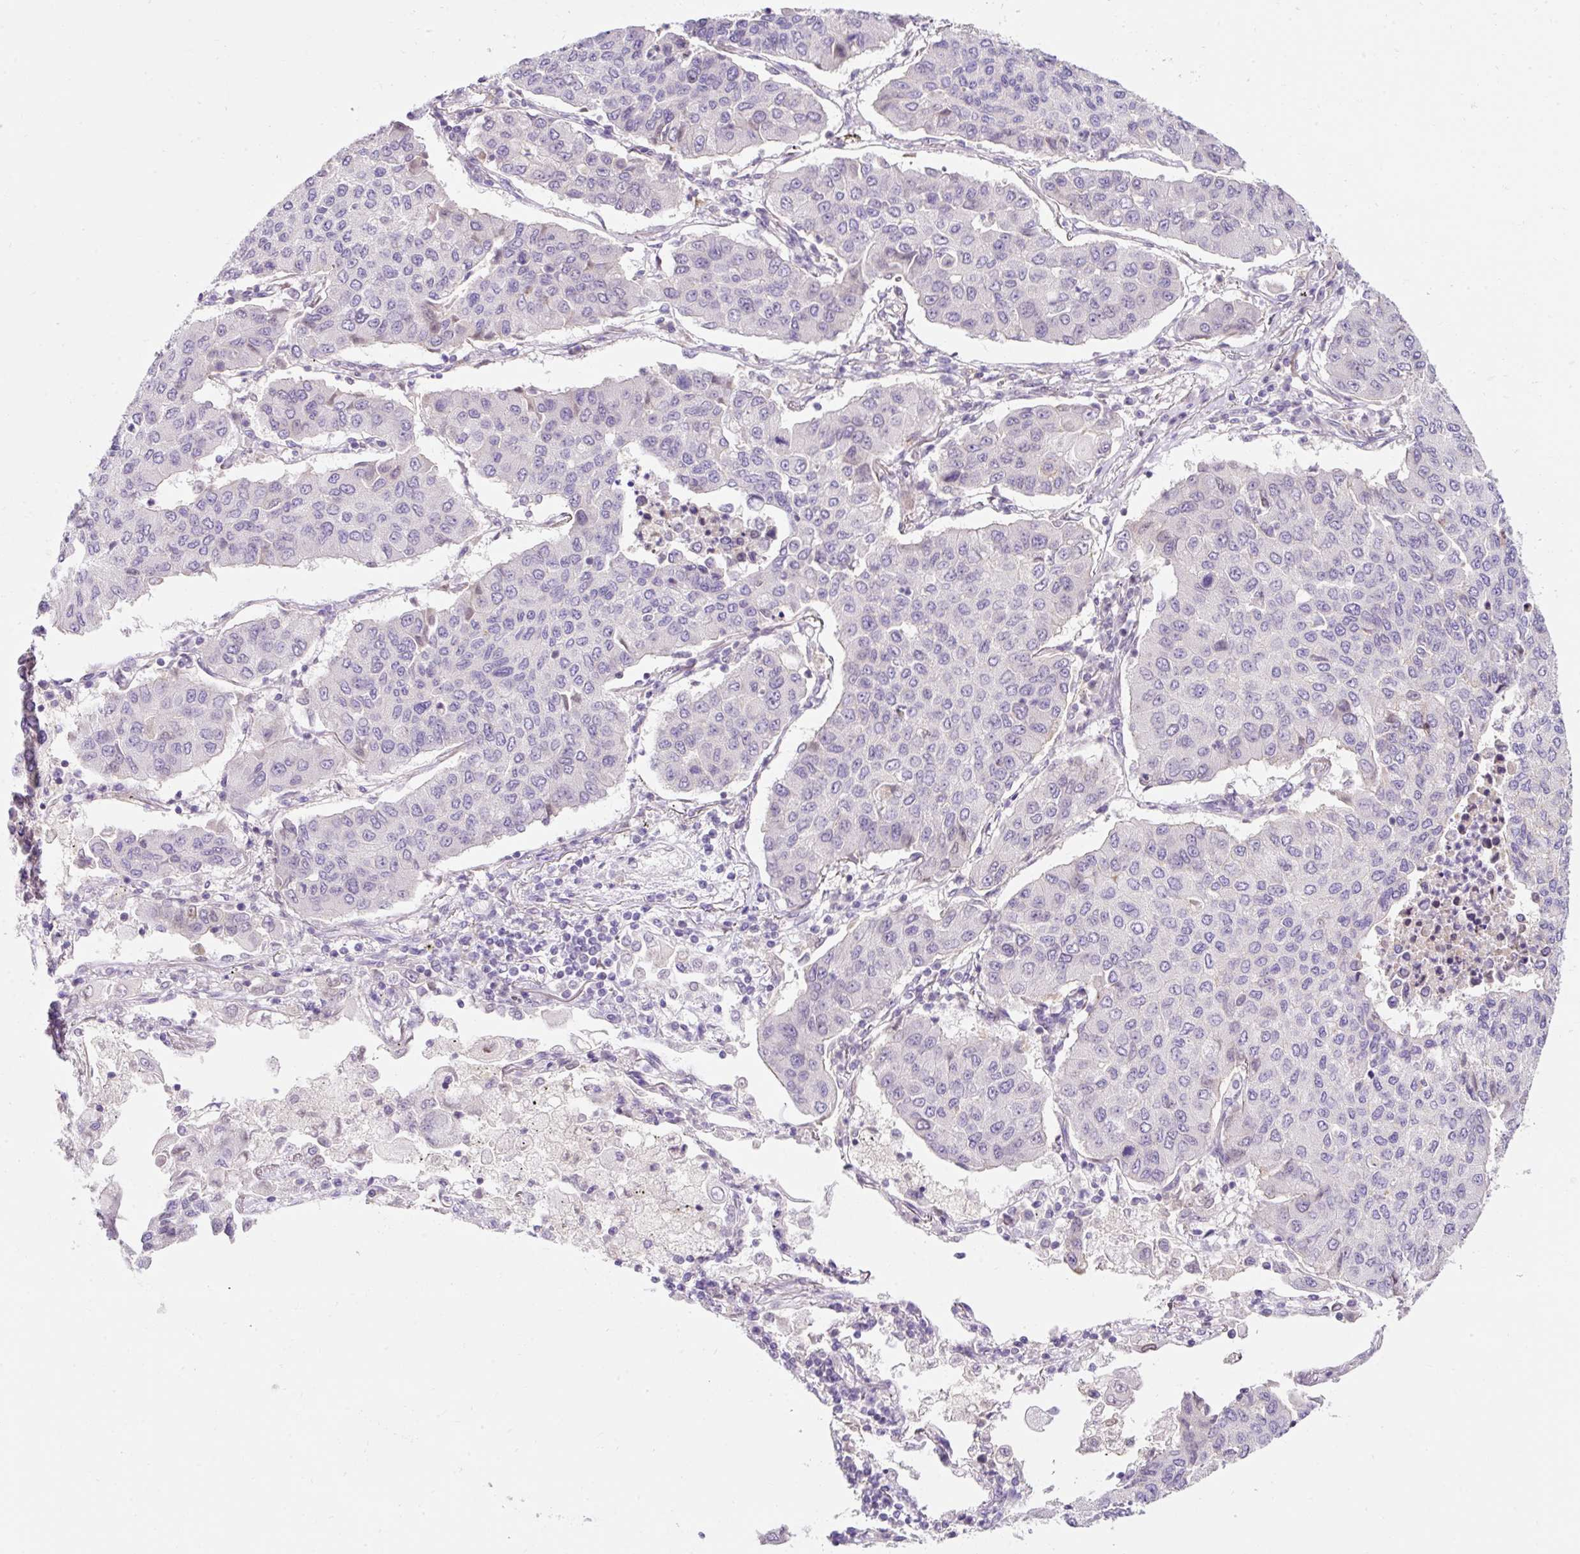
{"staining": {"intensity": "negative", "quantity": "none", "location": "none"}, "tissue": "lung cancer", "cell_type": "Tumor cells", "image_type": "cancer", "snomed": [{"axis": "morphology", "description": "Squamous cell carcinoma, NOS"}, {"axis": "topography", "description": "Lung"}], "caption": "Immunohistochemical staining of human lung squamous cell carcinoma shows no significant staining in tumor cells.", "gene": "ZNF610", "patient": {"sex": "male", "age": 74}}